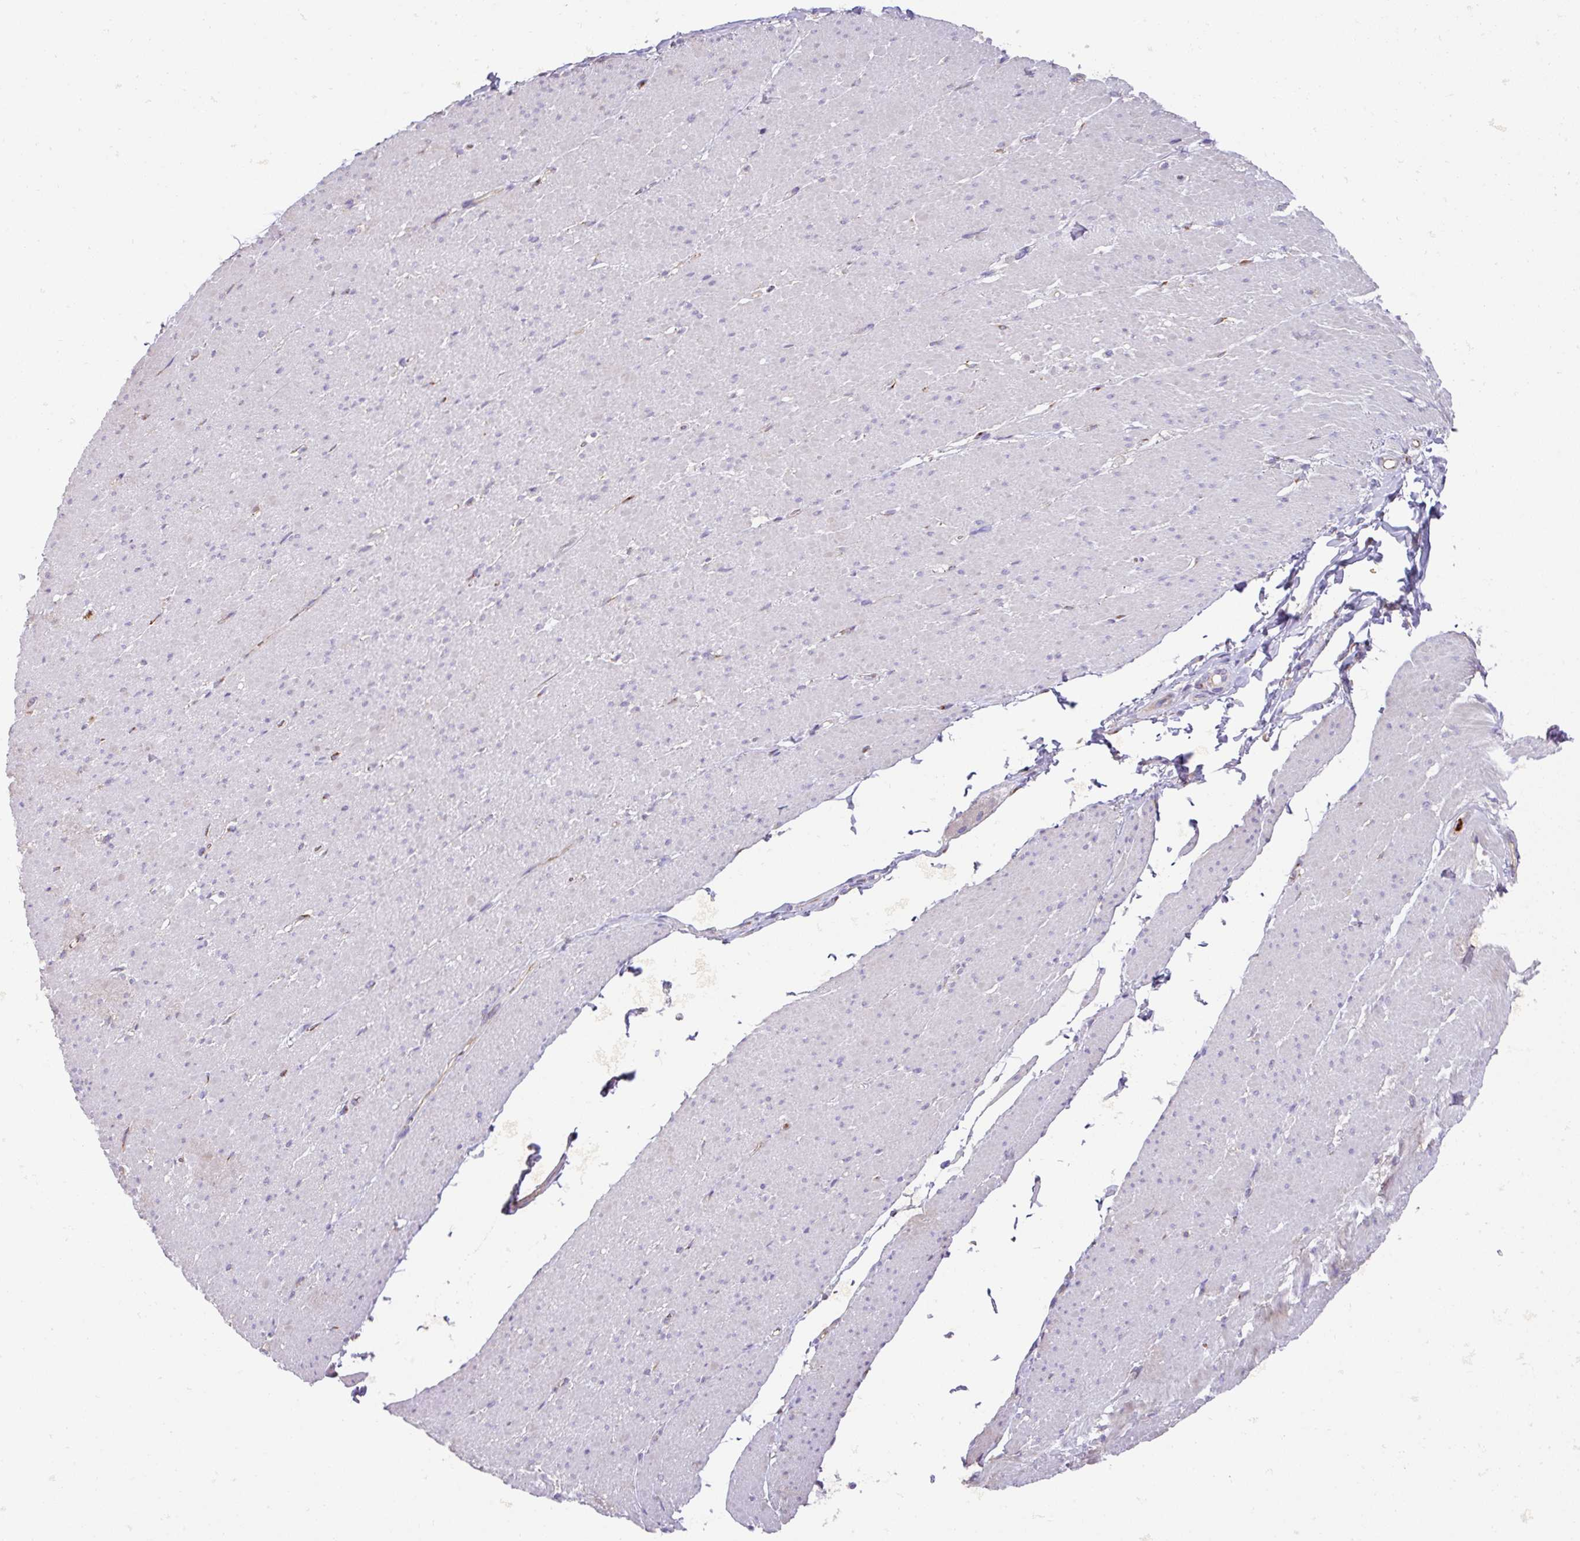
{"staining": {"intensity": "negative", "quantity": "none", "location": "none"}, "tissue": "smooth muscle", "cell_type": "Smooth muscle cells", "image_type": "normal", "snomed": [{"axis": "morphology", "description": "Normal tissue, NOS"}, {"axis": "topography", "description": "Smooth muscle"}, {"axis": "topography", "description": "Rectum"}], "caption": "Immunohistochemistry of unremarkable smooth muscle displays no staining in smooth muscle cells.", "gene": "CRISP3", "patient": {"sex": "male", "age": 53}}